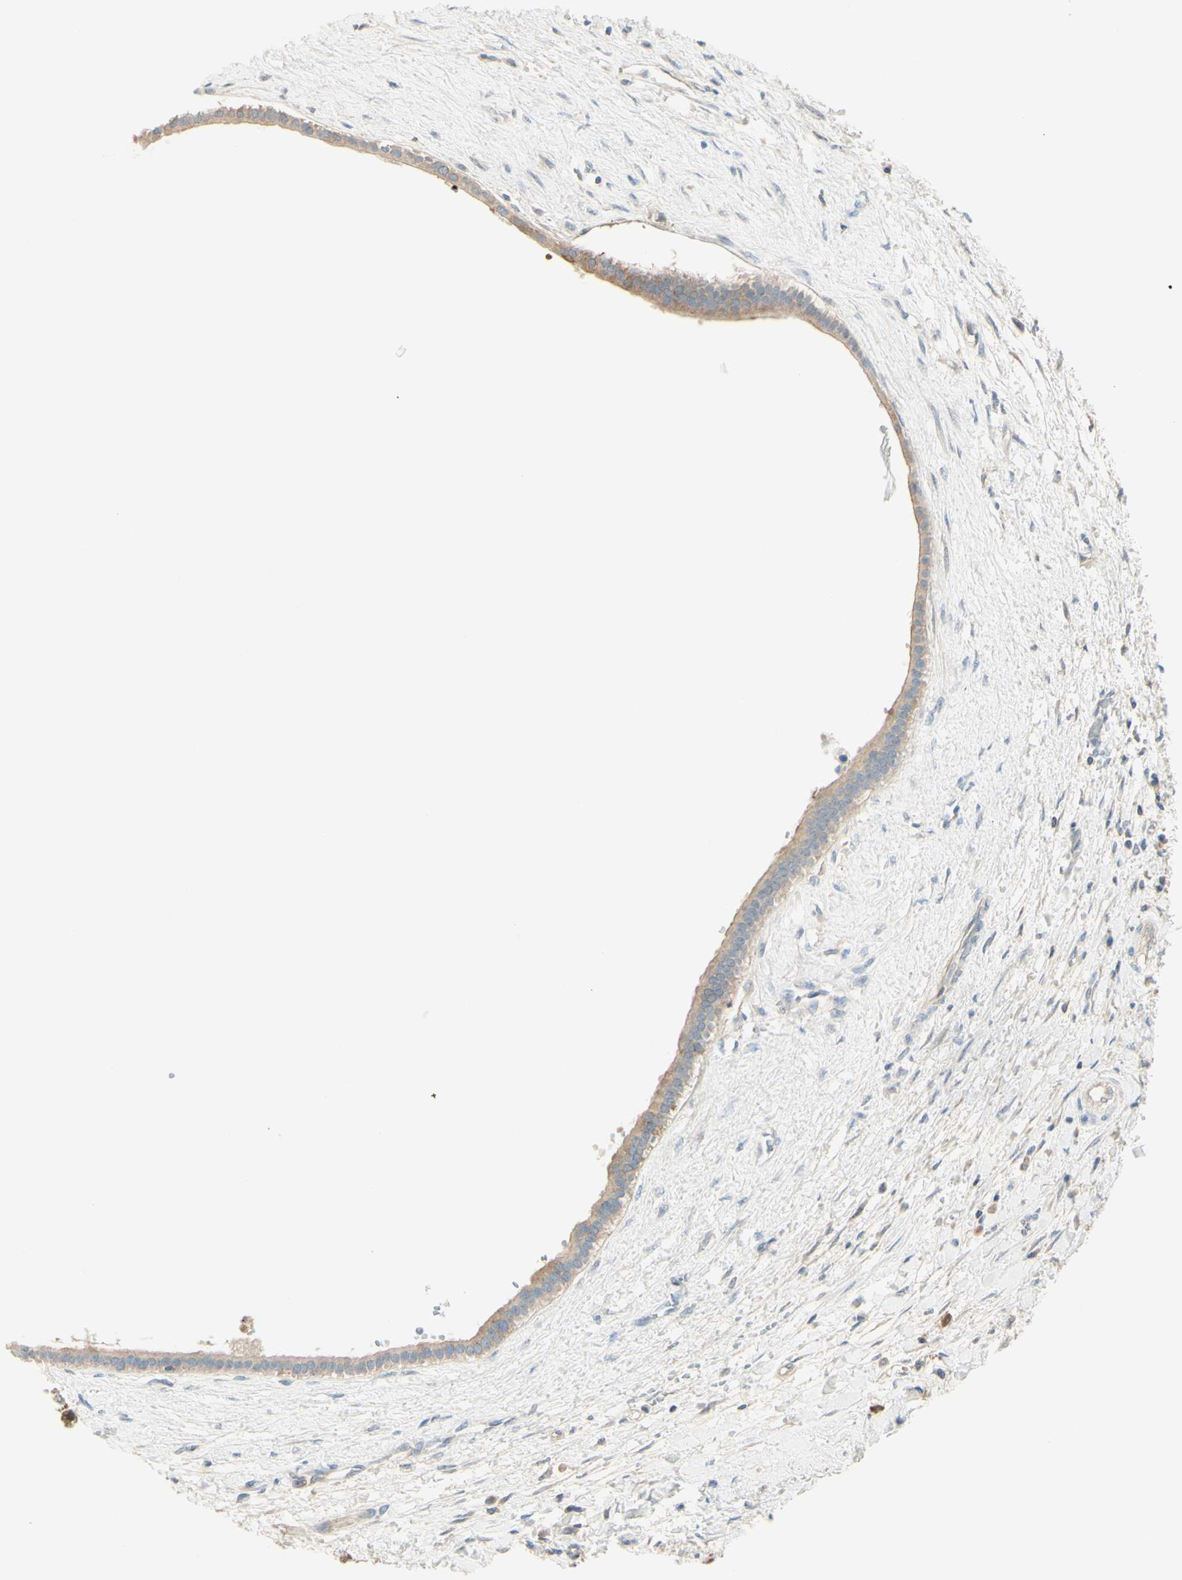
{"staining": {"intensity": "moderate", "quantity": ">75%", "location": "cytoplasmic/membranous"}, "tissue": "liver cancer", "cell_type": "Tumor cells", "image_type": "cancer", "snomed": [{"axis": "morphology", "description": "Cholangiocarcinoma"}, {"axis": "topography", "description": "Liver"}], "caption": "A high-resolution histopathology image shows immunohistochemistry (IHC) staining of liver cholangiocarcinoma, which exhibits moderate cytoplasmic/membranous positivity in approximately >75% of tumor cells. The staining was performed using DAB to visualize the protein expression in brown, while the nuclei were stained in blue with hematoxylin (Magnification: 20x).", "gene": "MTM1", "patient": {"sex": "female", "age": 65}}